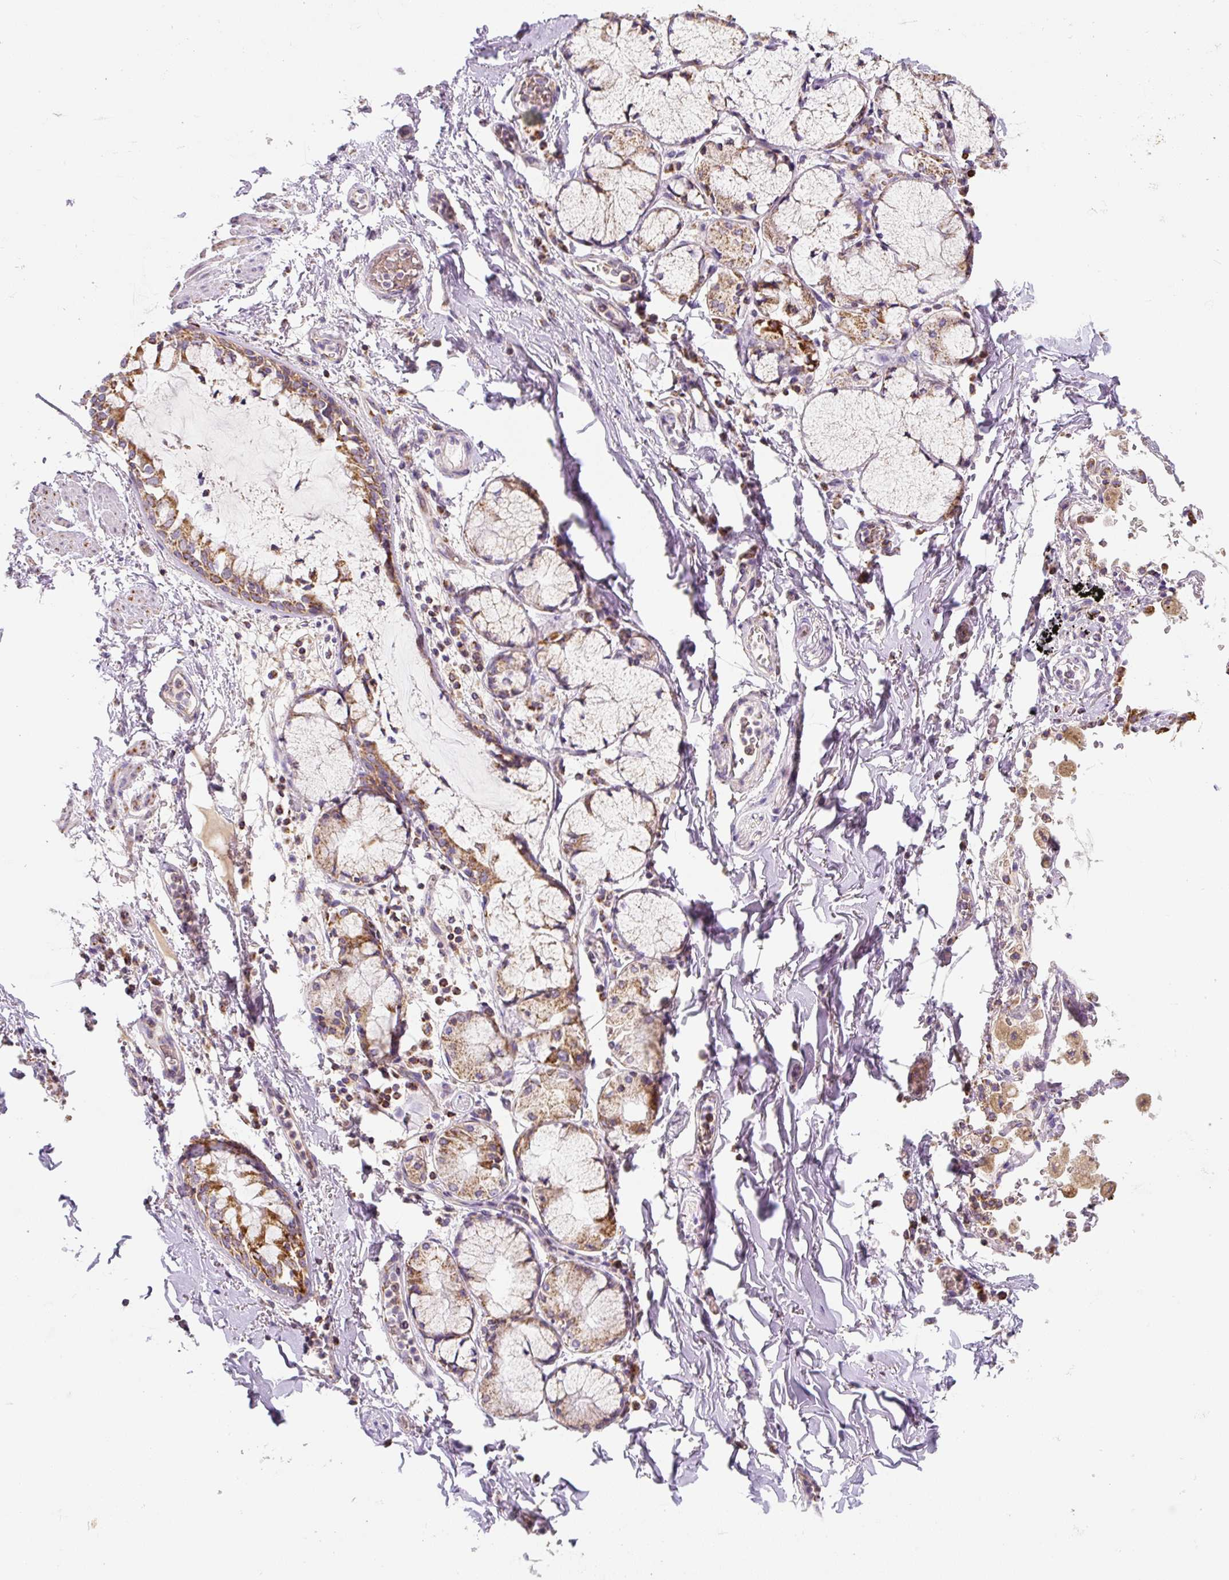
{"staining": {"intensity": "negative", "quantity": "none", "location": "none"}, "tissue": "soft tissue", "cell_type": "Chondrocytes", "image_type": "normal", "snomed": [{"axis": "morphology", "description": "Normal tissue, NOS"}, {"axis": "morphology", "description": "Degeneration, NOS"}, {"axis": "topography", "description": "Cartilage tissue"}, {"axis": "topography", "description": "Lung"}], "caption": "Immunohistochemistry micrograph of normal human soft tissue stained for a protein (brown), which exhibits no staining in chondrocytes.", "gene": "MT", "patient": {"sex": "female", "age": 61}}